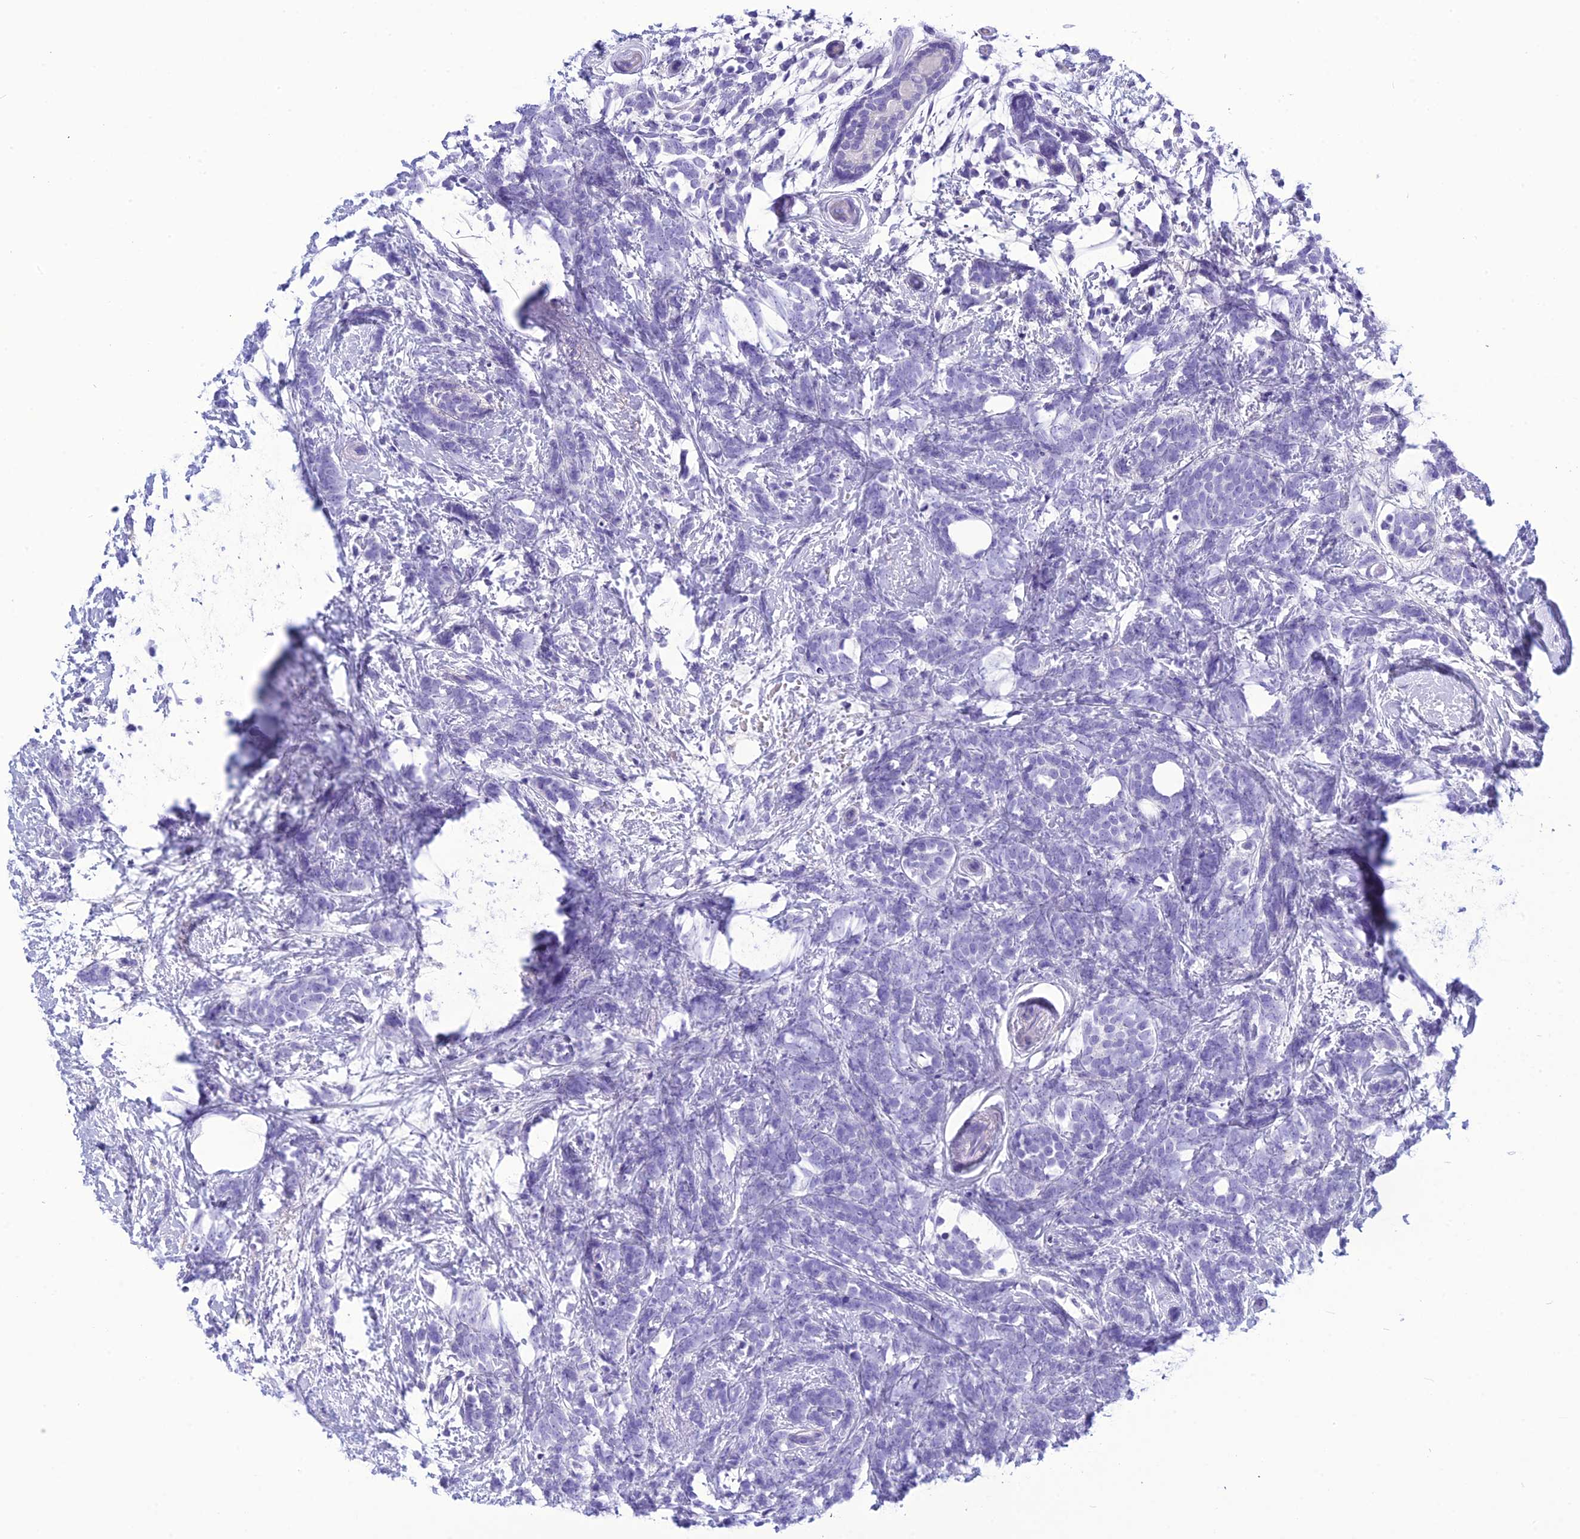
{"staining": {"intensity": "negative", "quantity": "none", "location": "none"}, "tissue": "breast cancer", "cell_type": "Tumor cells", "image_type": "cancer", "snomed": [{"axis": "morphology", "description": "Lobular carcinoma"}, {"axis": "topography", "description": "Breast"}], "caption": "A micrograph of human breast lobular carcinoma is negative for staining in tumor cells.", "gene": "BBS2", "patient": {"sex": "female", "age": 58}}